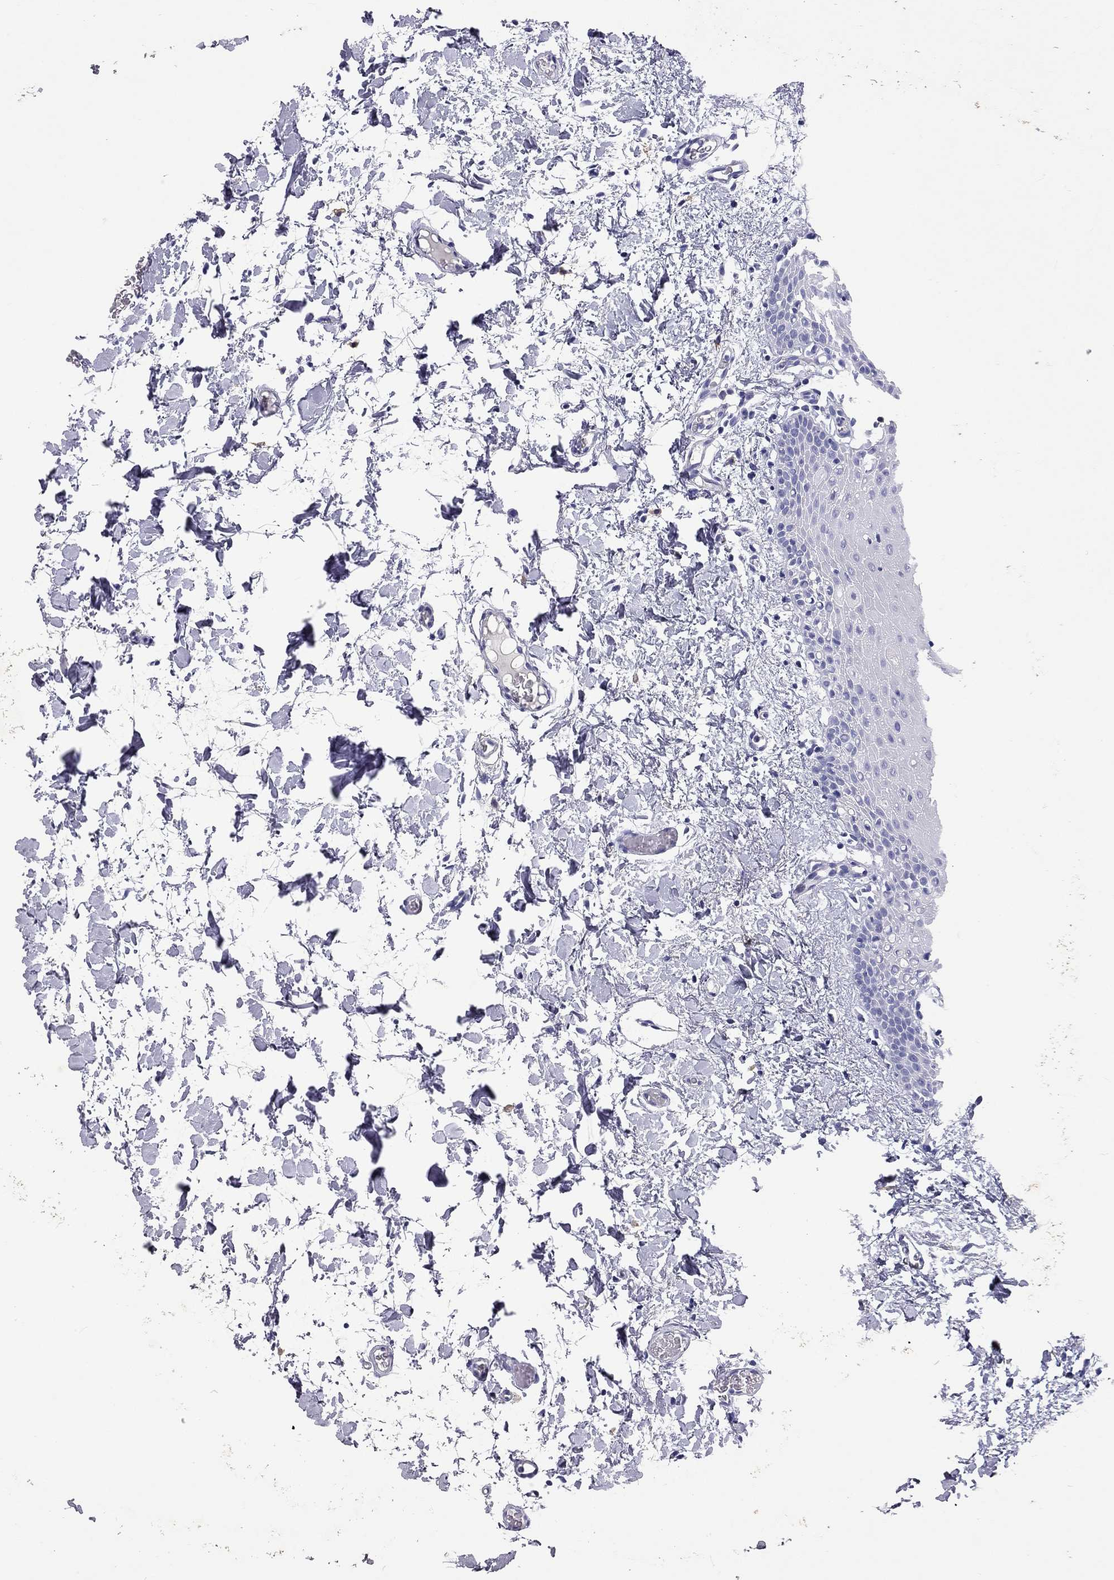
{"staining": {"intensity": "negative", "quantity": "none", "location": "none"}, "tissue": "oral mucosa", "cell_type": "Squamous epithelial cells", "image_type": "normal", "snomed": [{"axis": "morphology", "description": "Normal tissue, NOS"}, {"axis": "topography", "description": "Oral tissue"}], "caption": "High magnification brightfield microscopy of normal oral mucosa stained with DAB (3,3'-diaminobenzidine) (brown) and counterstained with hematoxylin (blue): squamous epithelial cells show no significant expression. (DAB (3,3'-diaminobenzidine) immunohistochemistry, high magnification).", "gene": "CALHM1", "patient": {"sex": "male", "age": 81}}